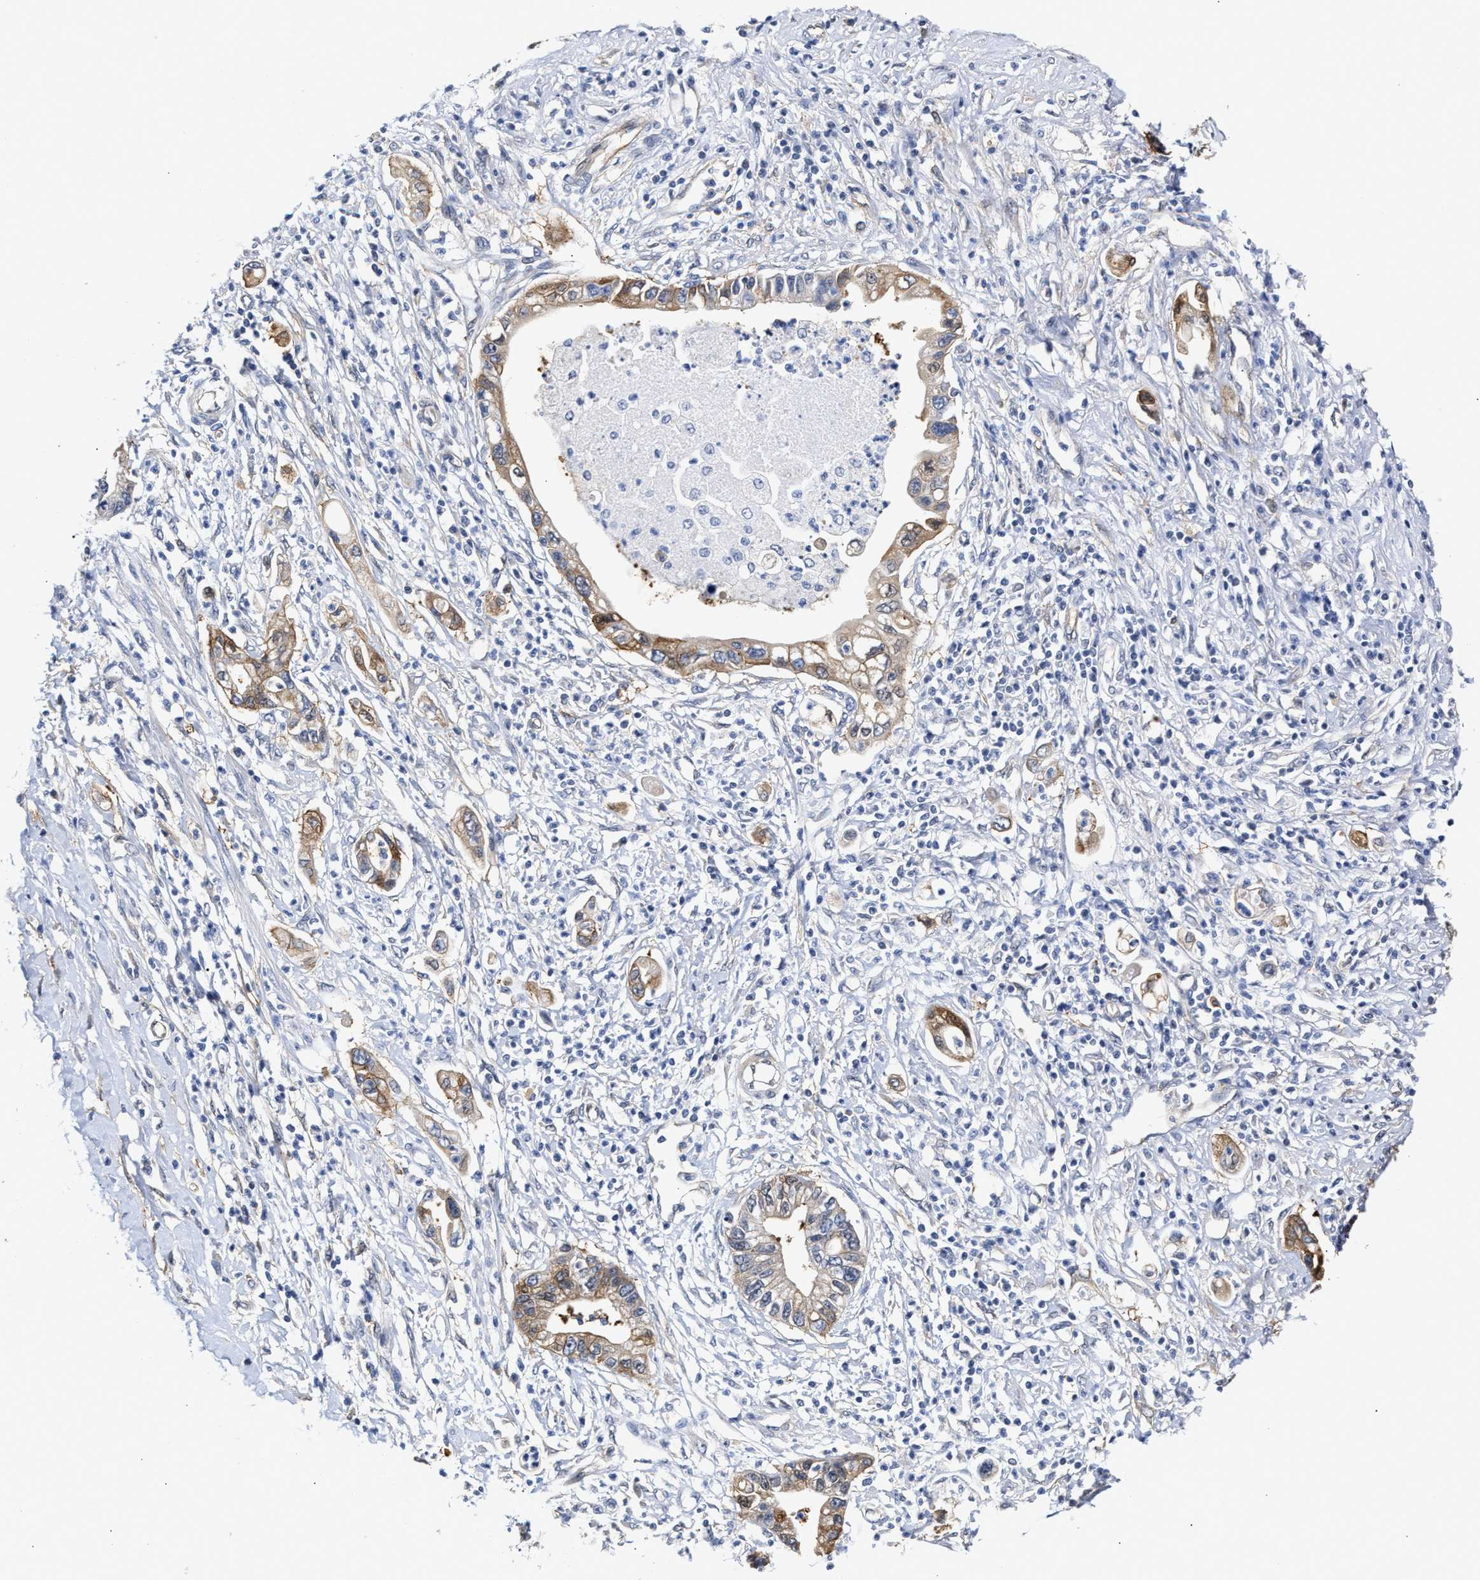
{"staining": {"intensity": "strong", "quantity": "25%-75%", "location": "cytoplasmic/membranous"}, "tissue": "pancreatic cancer", "cell_type": "Tumor cells", "image_type": "cancer", "snomed": [{"axis": "morphology", "description": "Adenocarcinoma, NOS"}, {"axis": "topography", "description": "Pancreas"}], "caption": "Pancreatic cancer stained with immunohistochemistry (IHC) displays strong cytoplasmic/membranous positivity in about 25%-75% of tumor cells. The staining was performed using DAB, with brown indicating positive protein expression. Nuclei are stained blue with hematoxylin.", "gene": "AHNAK2", "patient": {"sex": "male", "age": 56}}